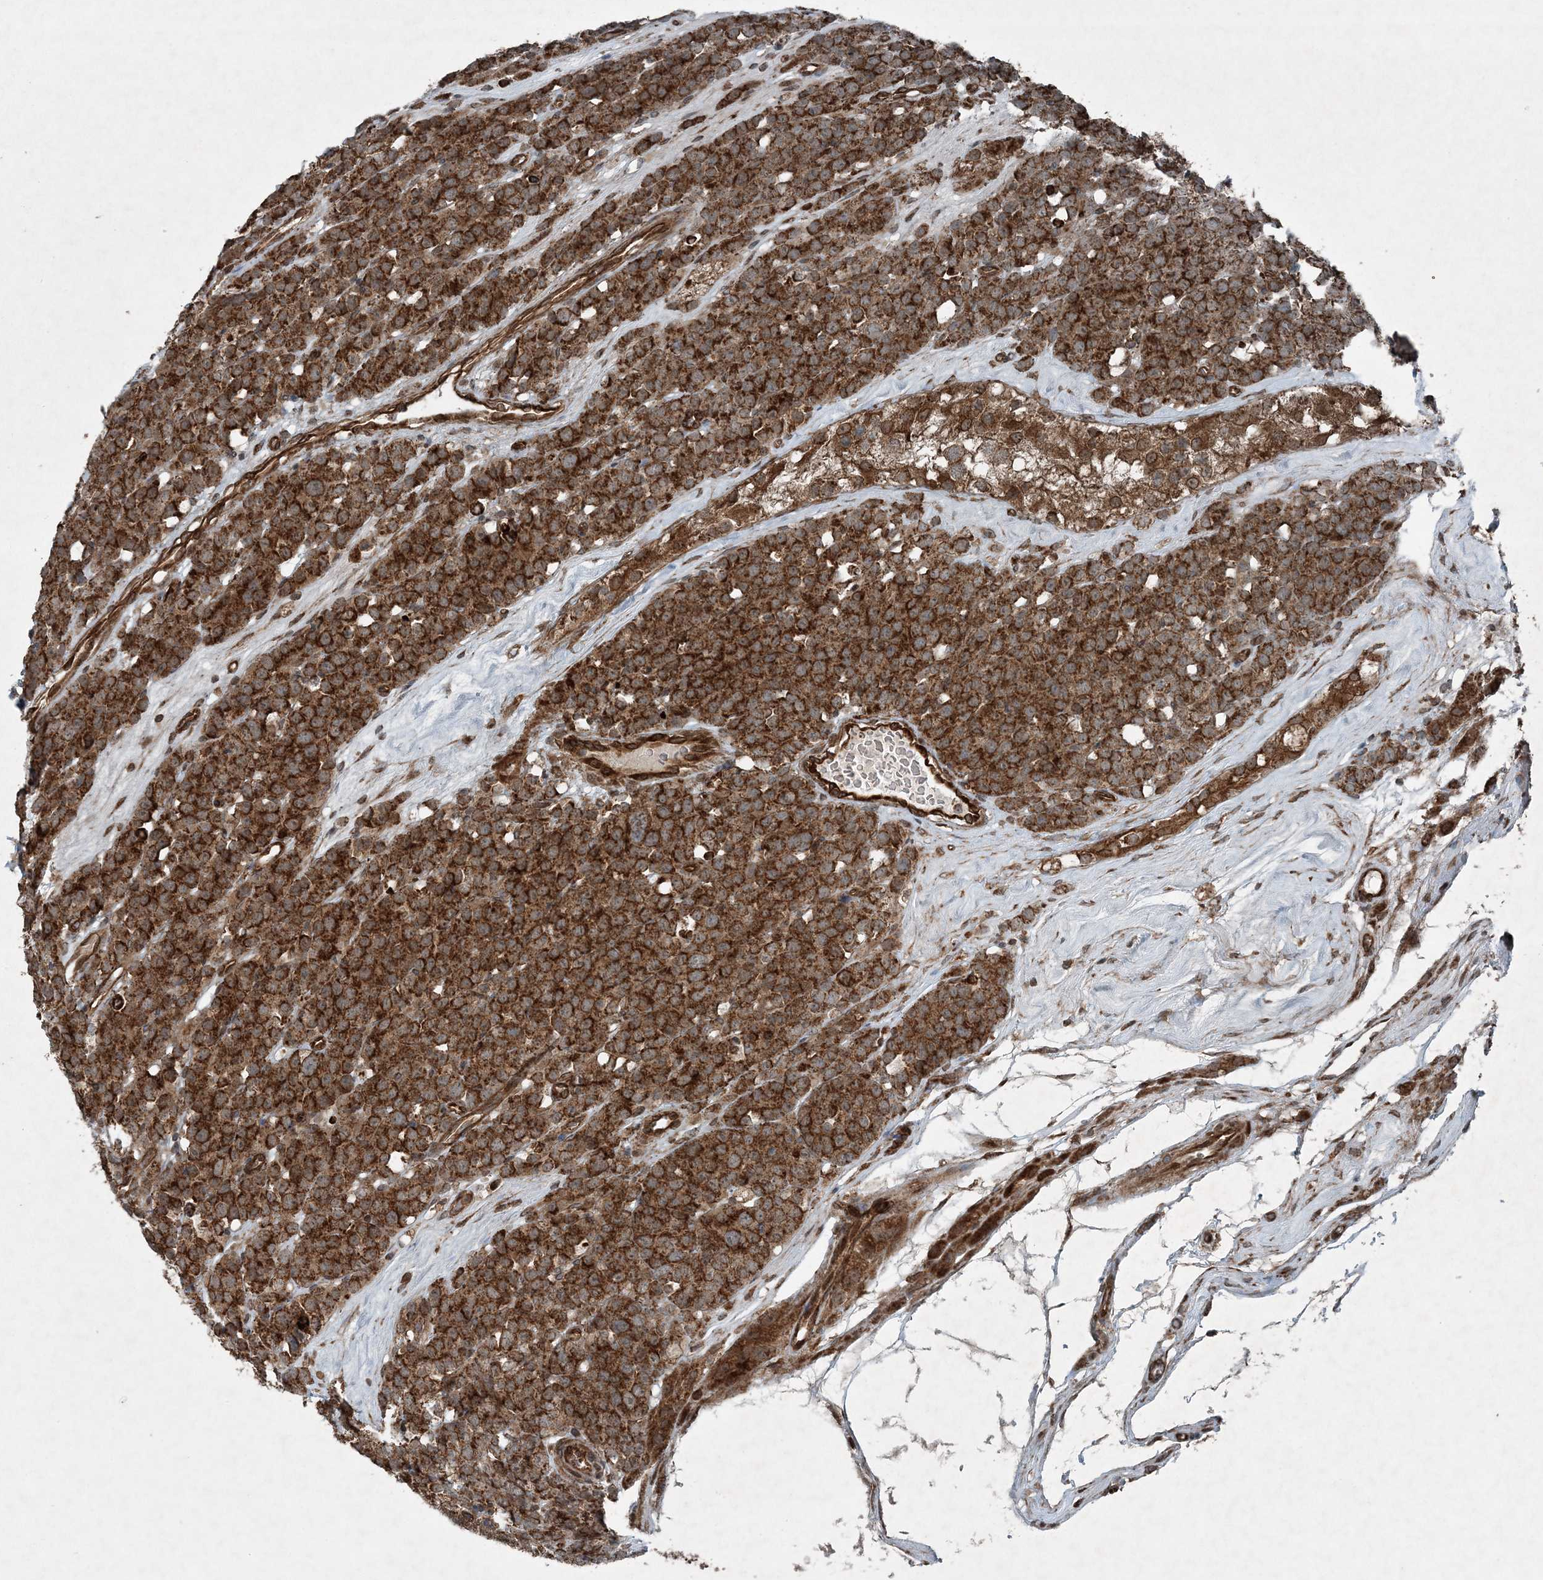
{"staining": {"intensity": "strong", "quantity": ">75%", "location": "cytoplasmic/membranous"}, "tissue": "testis cancer", "cell_type": "Tumor cells", "image_type": "cancer", "snomed": [{"axis": "morphology", "description": "Seminoma, NOS"}, {"axis": "topography", "description": "Testis"}], "caption": "Immunohistochemical staining of human testis cancer displays high levels of strong cytoplasmic/membranous expression in about >75% of tumor cells.", "gene": "COPS7B", "patient": {"sex": "male", "age": 71}}